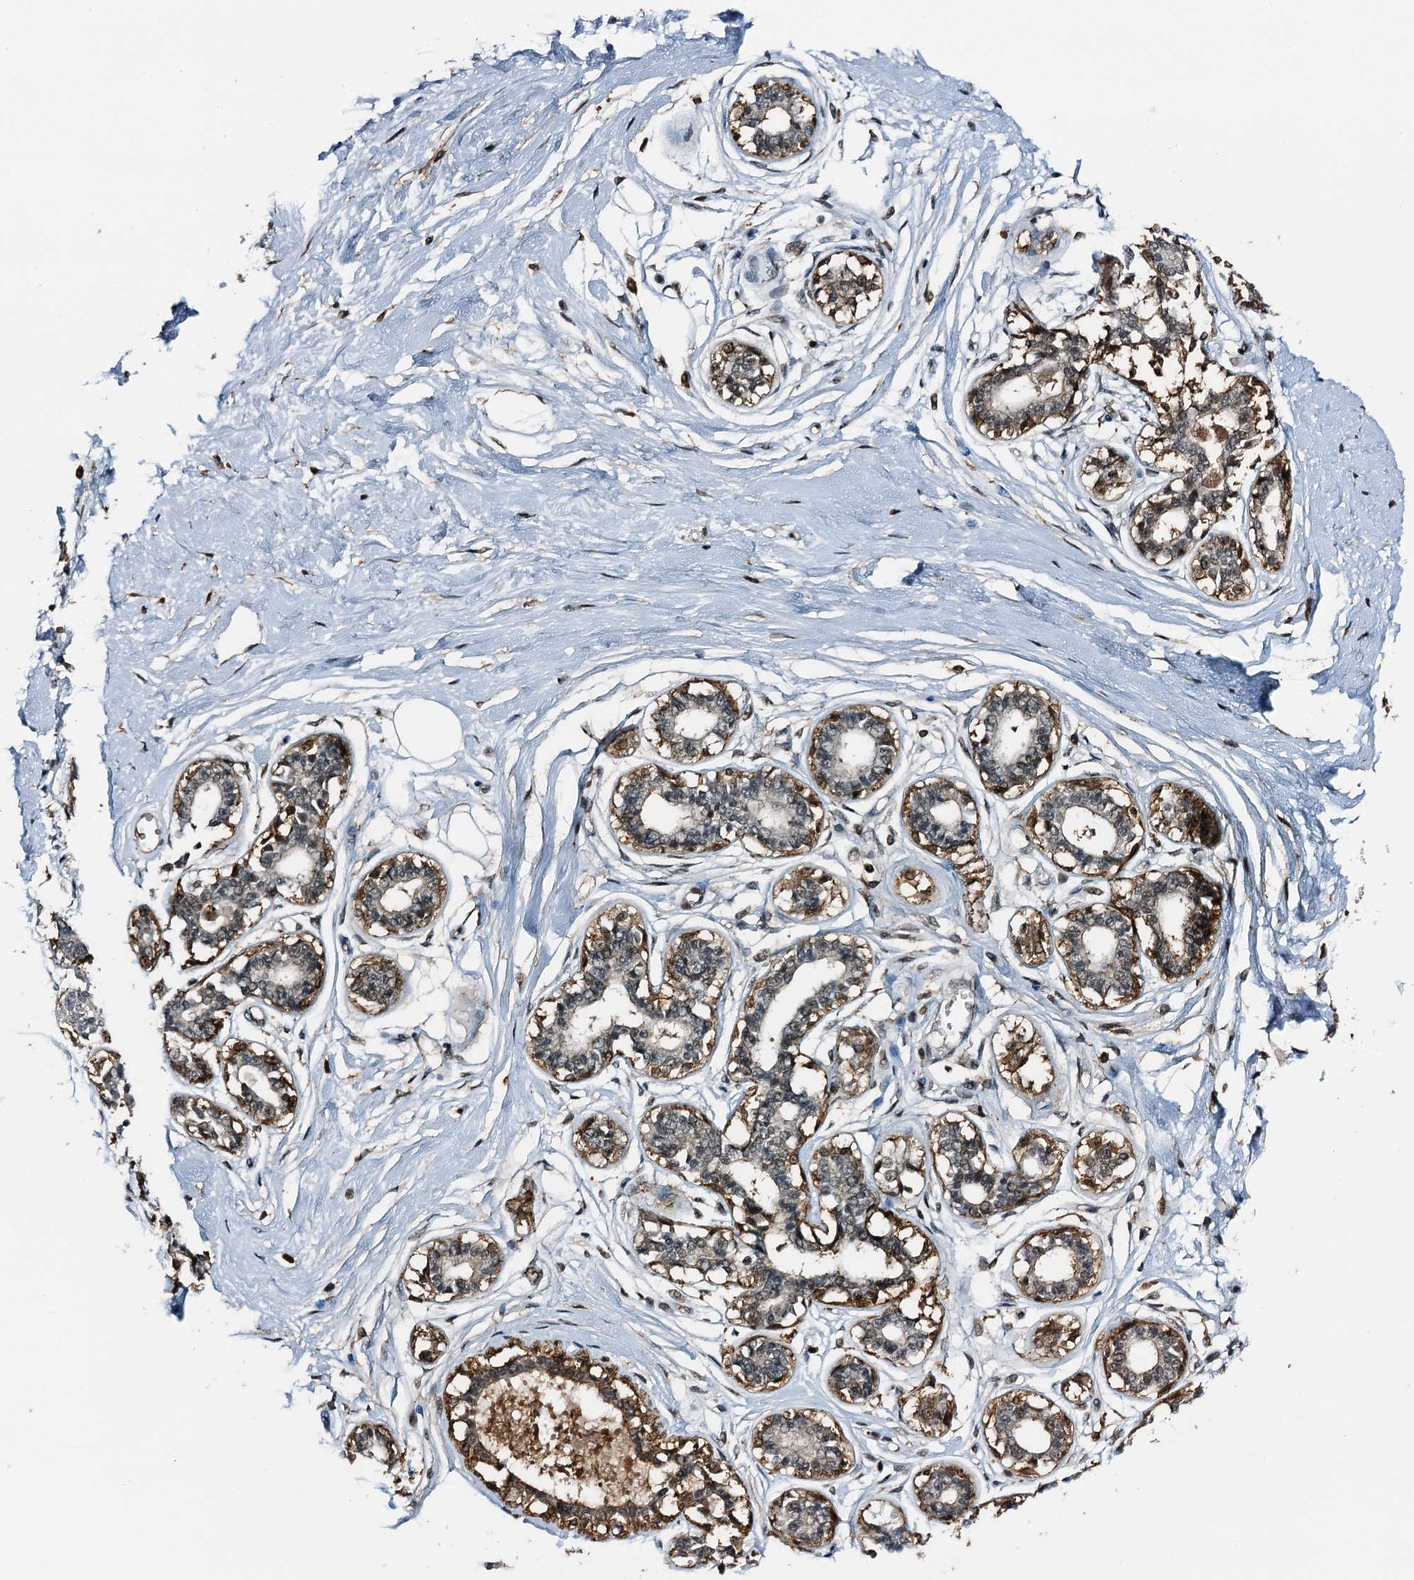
{"staining": {"intensity": "weak", "quantity": ">75%", "location": "nuclear"}, "tissue": "breast", "cell_type": "Adipocytes", "image_type": "normal", "snomed": [{"axis": "morphology", "description": "Normal tissue, NOS"}, {"axis": "topography", "description": "Breast"}], "caption": "The image exhibits immunohistochemical staining of unremarkable breast. There is weak nuclear expression is seen in about >75% of adipocytes. The protein of interest is stained brown, and the nuclei are stained in blue (DAB (3,3'-diaminobenzidine) IHC with brightfield microscopy, high magnification).", "gene": "ZNF609", "patient": {"sex": "female", "age": 45}}